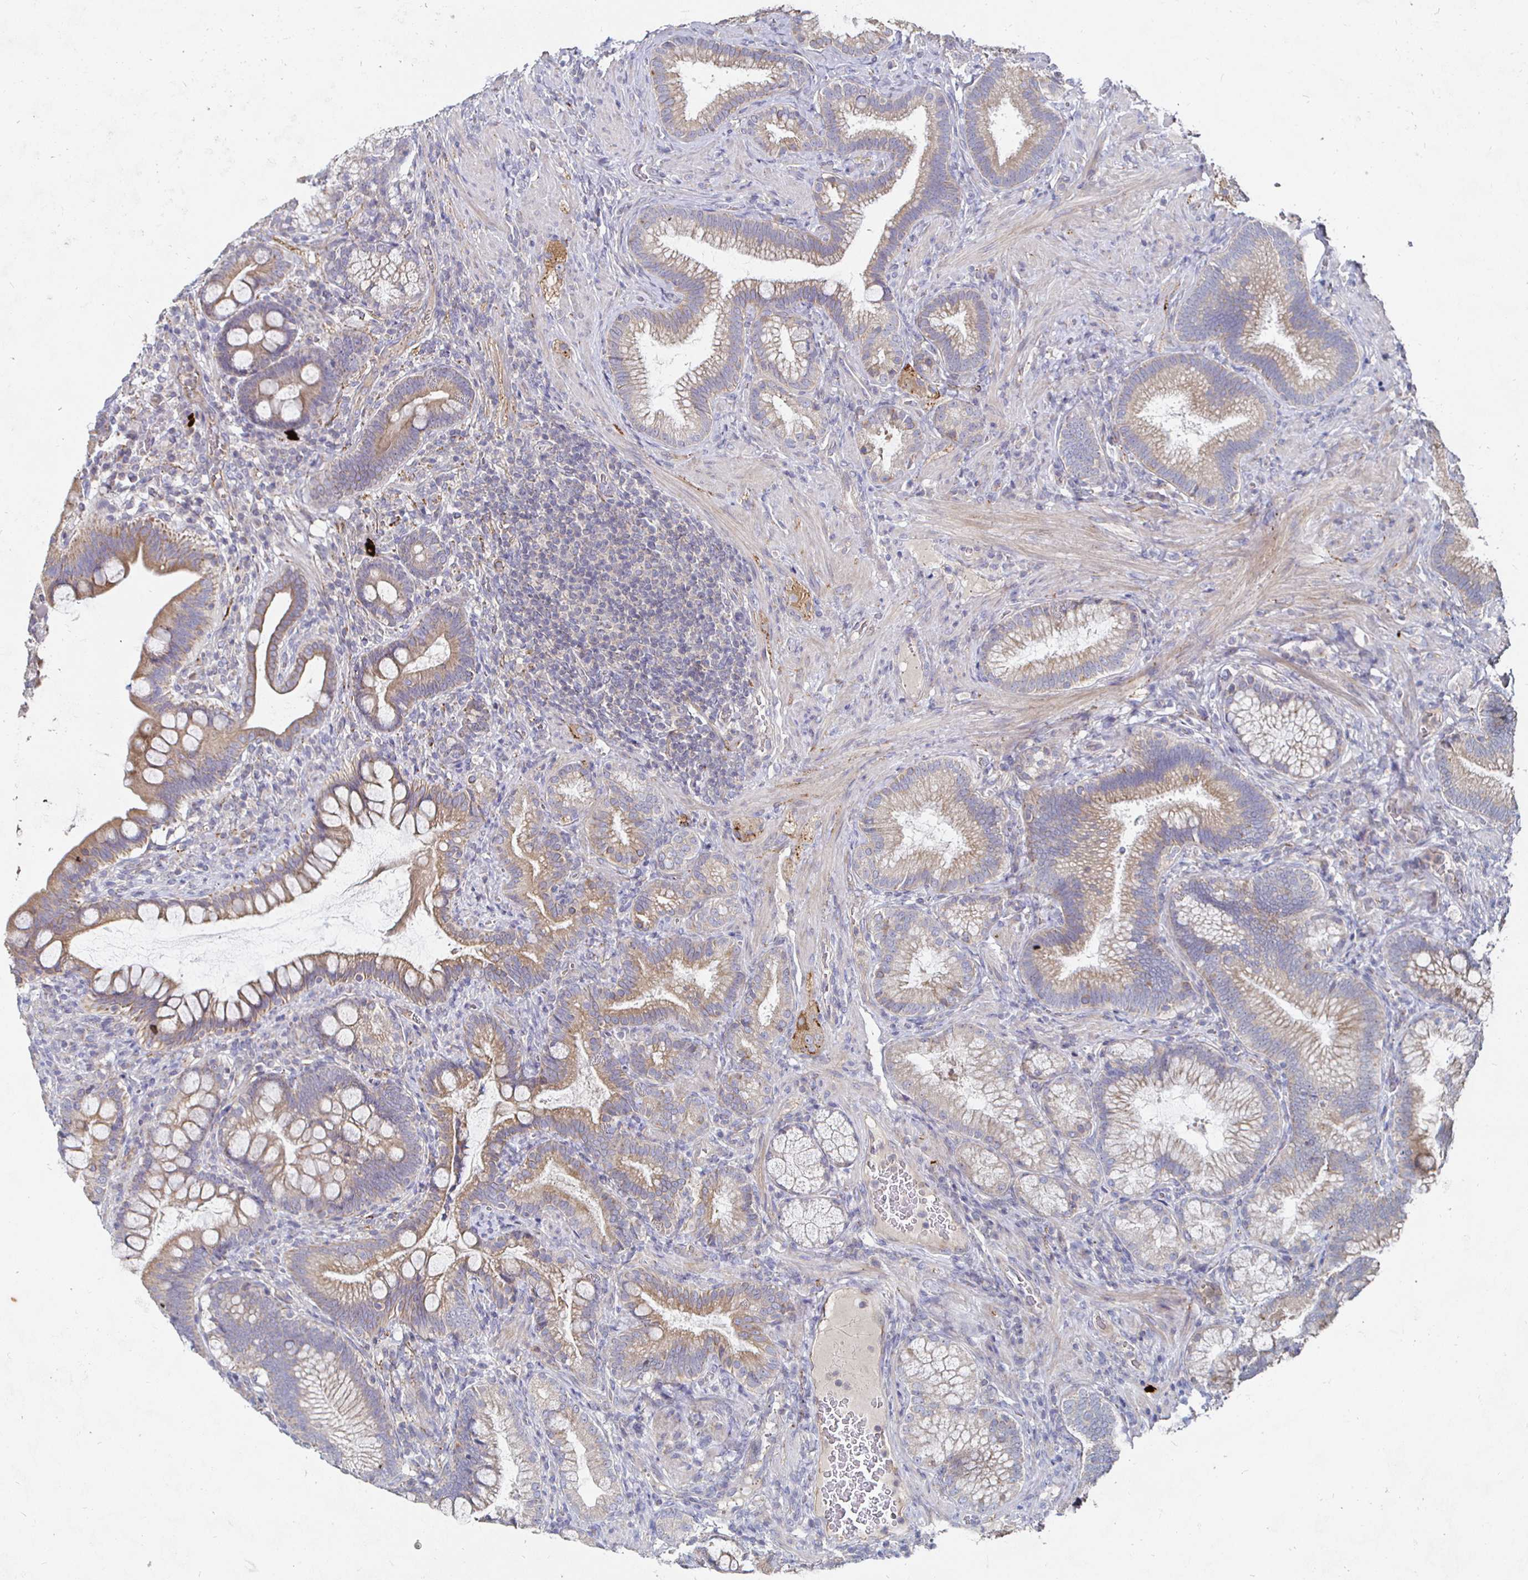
{"staining": {"intensity": "moderate", "quantity": ">75%", "location": "cytoplasmic/membranous"}, "tissue": "duodenum", "cell_type": "Glandular cells", "image_type": "normal", "snomed": [{"axis": "morphology", "description": "Normal tissue, NOS"}, {"axis": "topography", "description": "Pancreas"}, {"axis": "topography", "description": "Duodenum"}], "caption": "IHC (DAB (3,3'-diaminobenzidine)) staining of benign human duodenum reveals moderate cytoplasmic/membranous protein positivity in about >75% of glandular cells.", "gene": "NRSN1", "patient": {"sex": "male", "age": 59}}